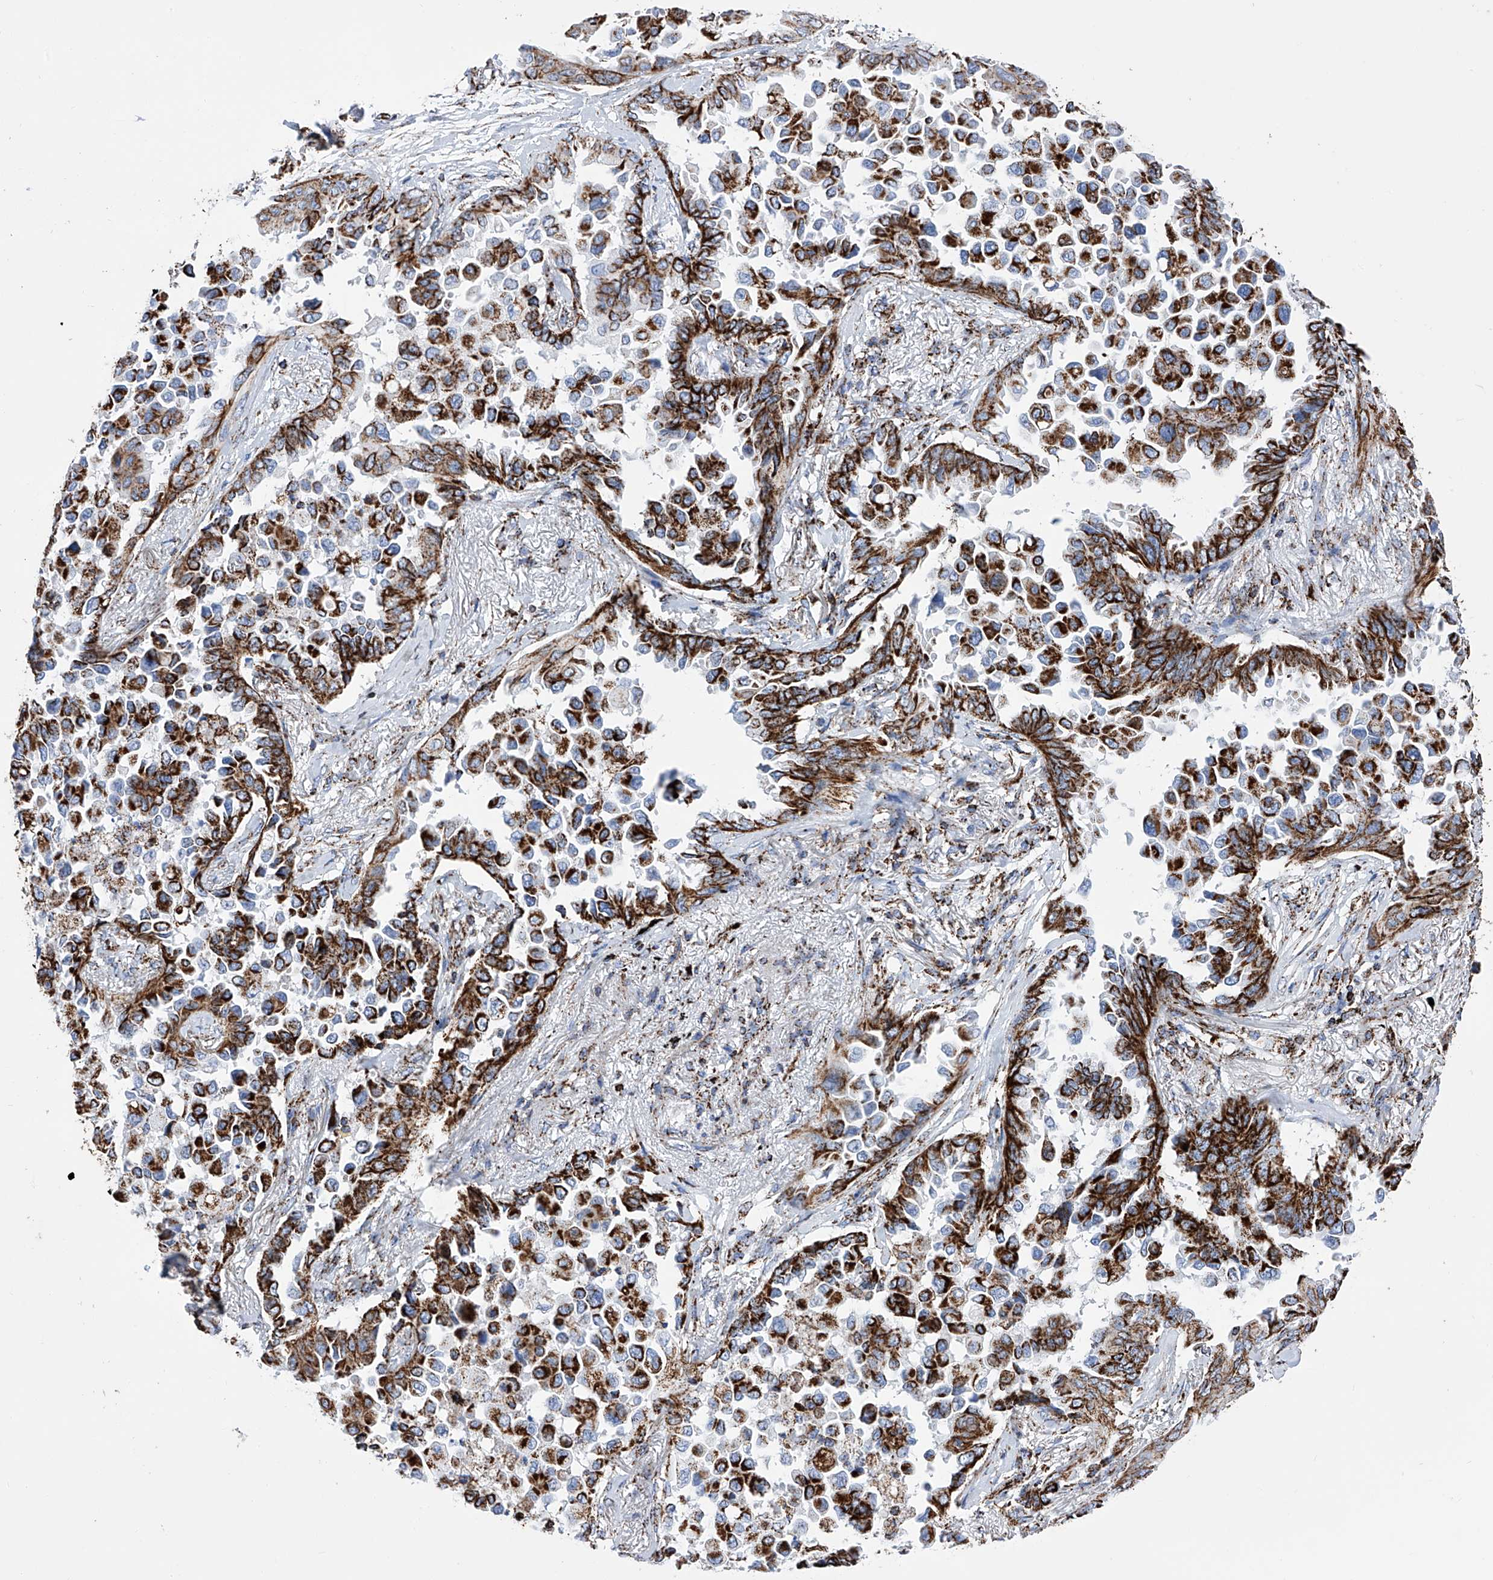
{"staining": {"intensity": "strong", "quantity": ">75%", "location": "cytoplasmic/membranous"}, "tissue": "lung cancer", "cell_type": "Tumor cells", "image_type": "cancer", "snomed": [{"axis": "morphology", "description": "Adenocarcinoma, NOS"}, {"axis": "topography", "description": "Lung"}], "caption": "The micrograph displays a brown stain indicating the presence of a protein in the cytoplasmic/membranous of tumor cells in lung cancer (adenocarcinoma).", "gene": "ATP5PF", "patient": {"sex": "female", "age": 67}}